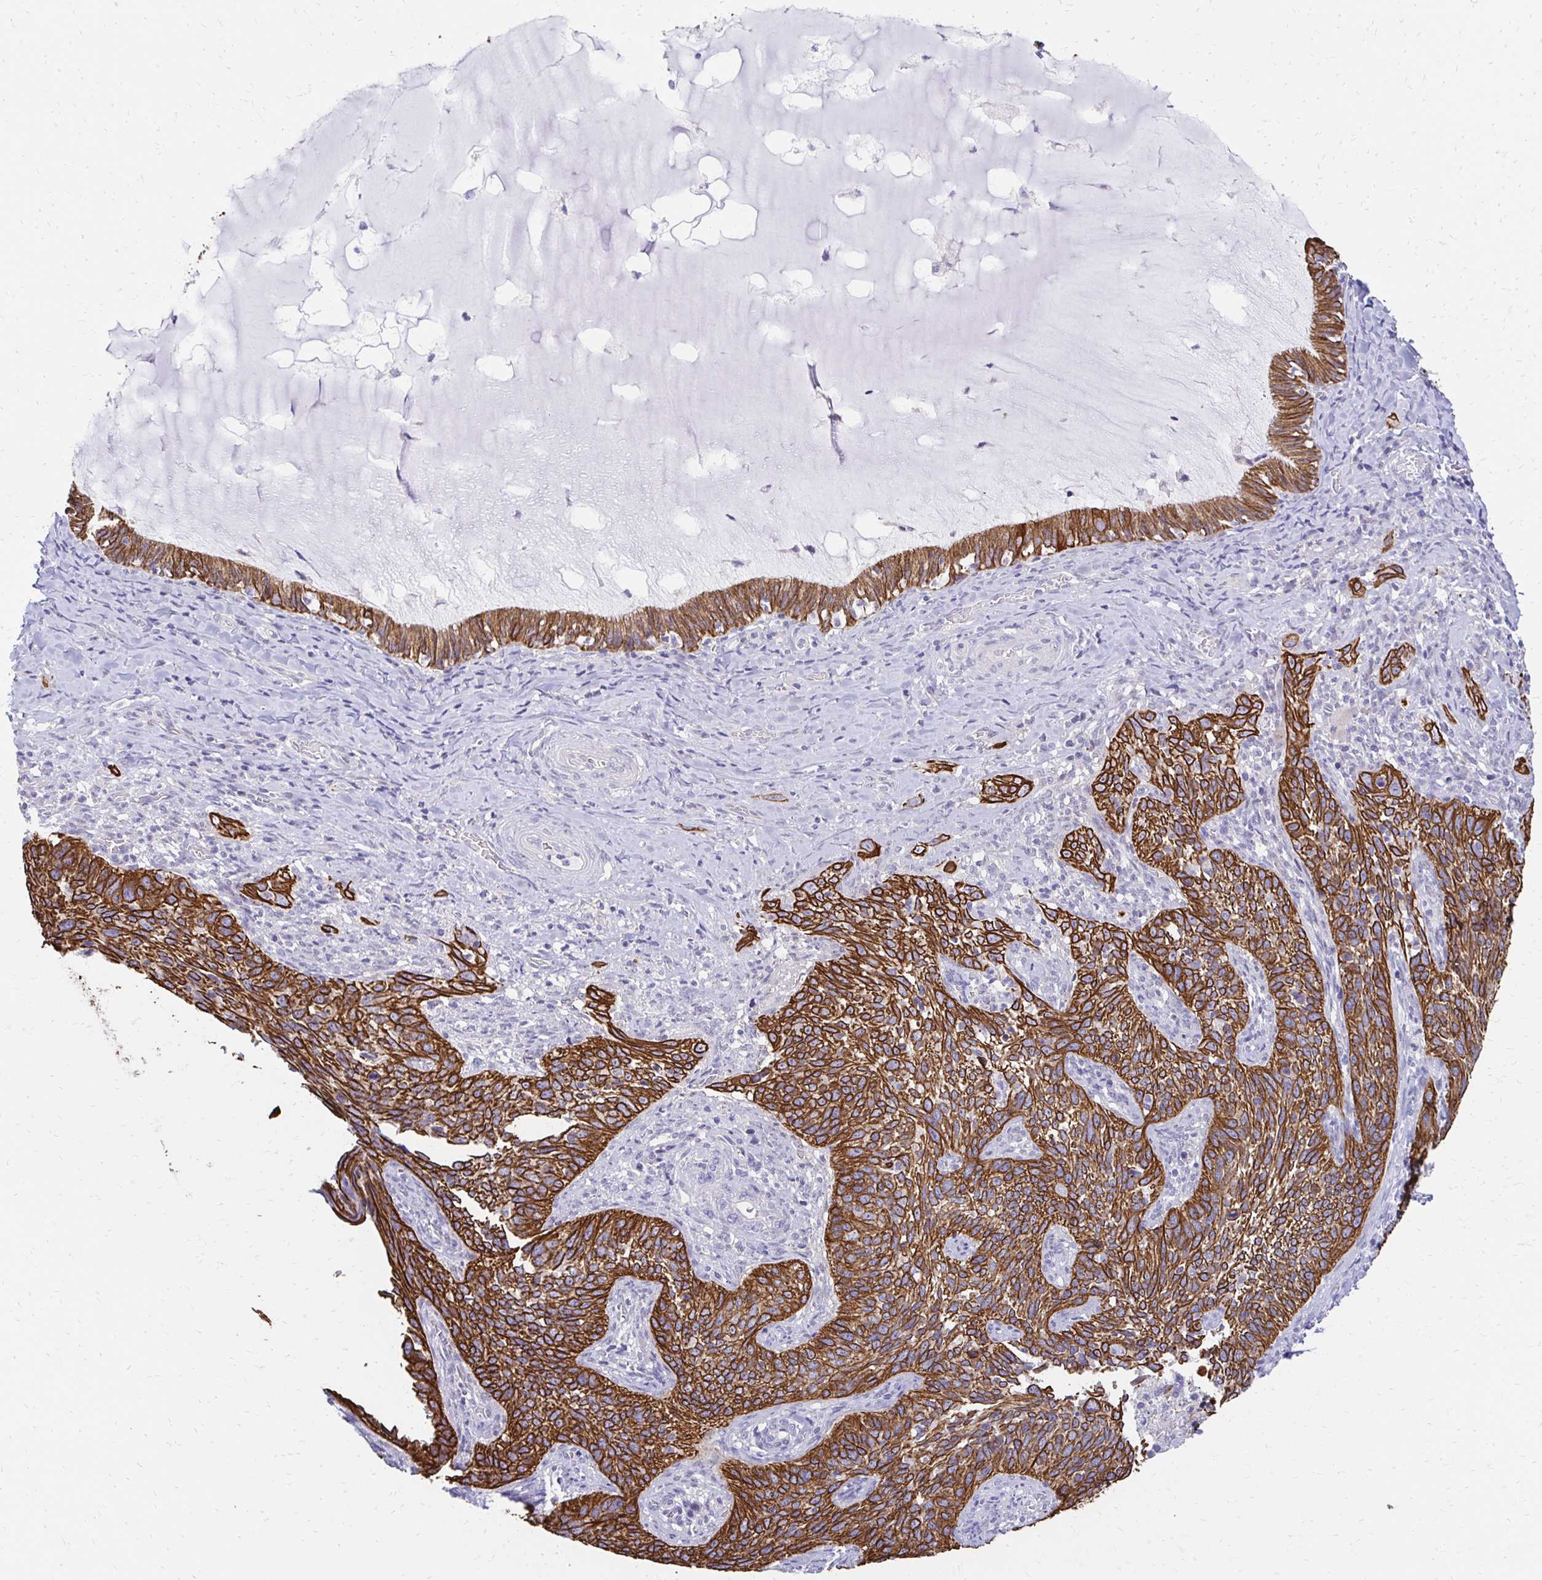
{"staining": {"intensity": "strong", "quantity": ">75%", "location": "cytoplasmic/membranous"}, "tissue": "cervical cancer", "cell_type": "Tumor cells", "image_type": "cancer", "snomed": [{"axis": "morphology", "description": "Squamous cell carcinoma, NOS"}, {"axis": "topography", "description": "Cervix"}], "caption": "This is an image of immunohistochemistry staining of squamous cell carcinoma (cervical), which shows strong expression in the cytoplasmic/membranous of tumor cells.", "gene": "C1QTNF2", "patient": {"sex": "female", "age": 51}}